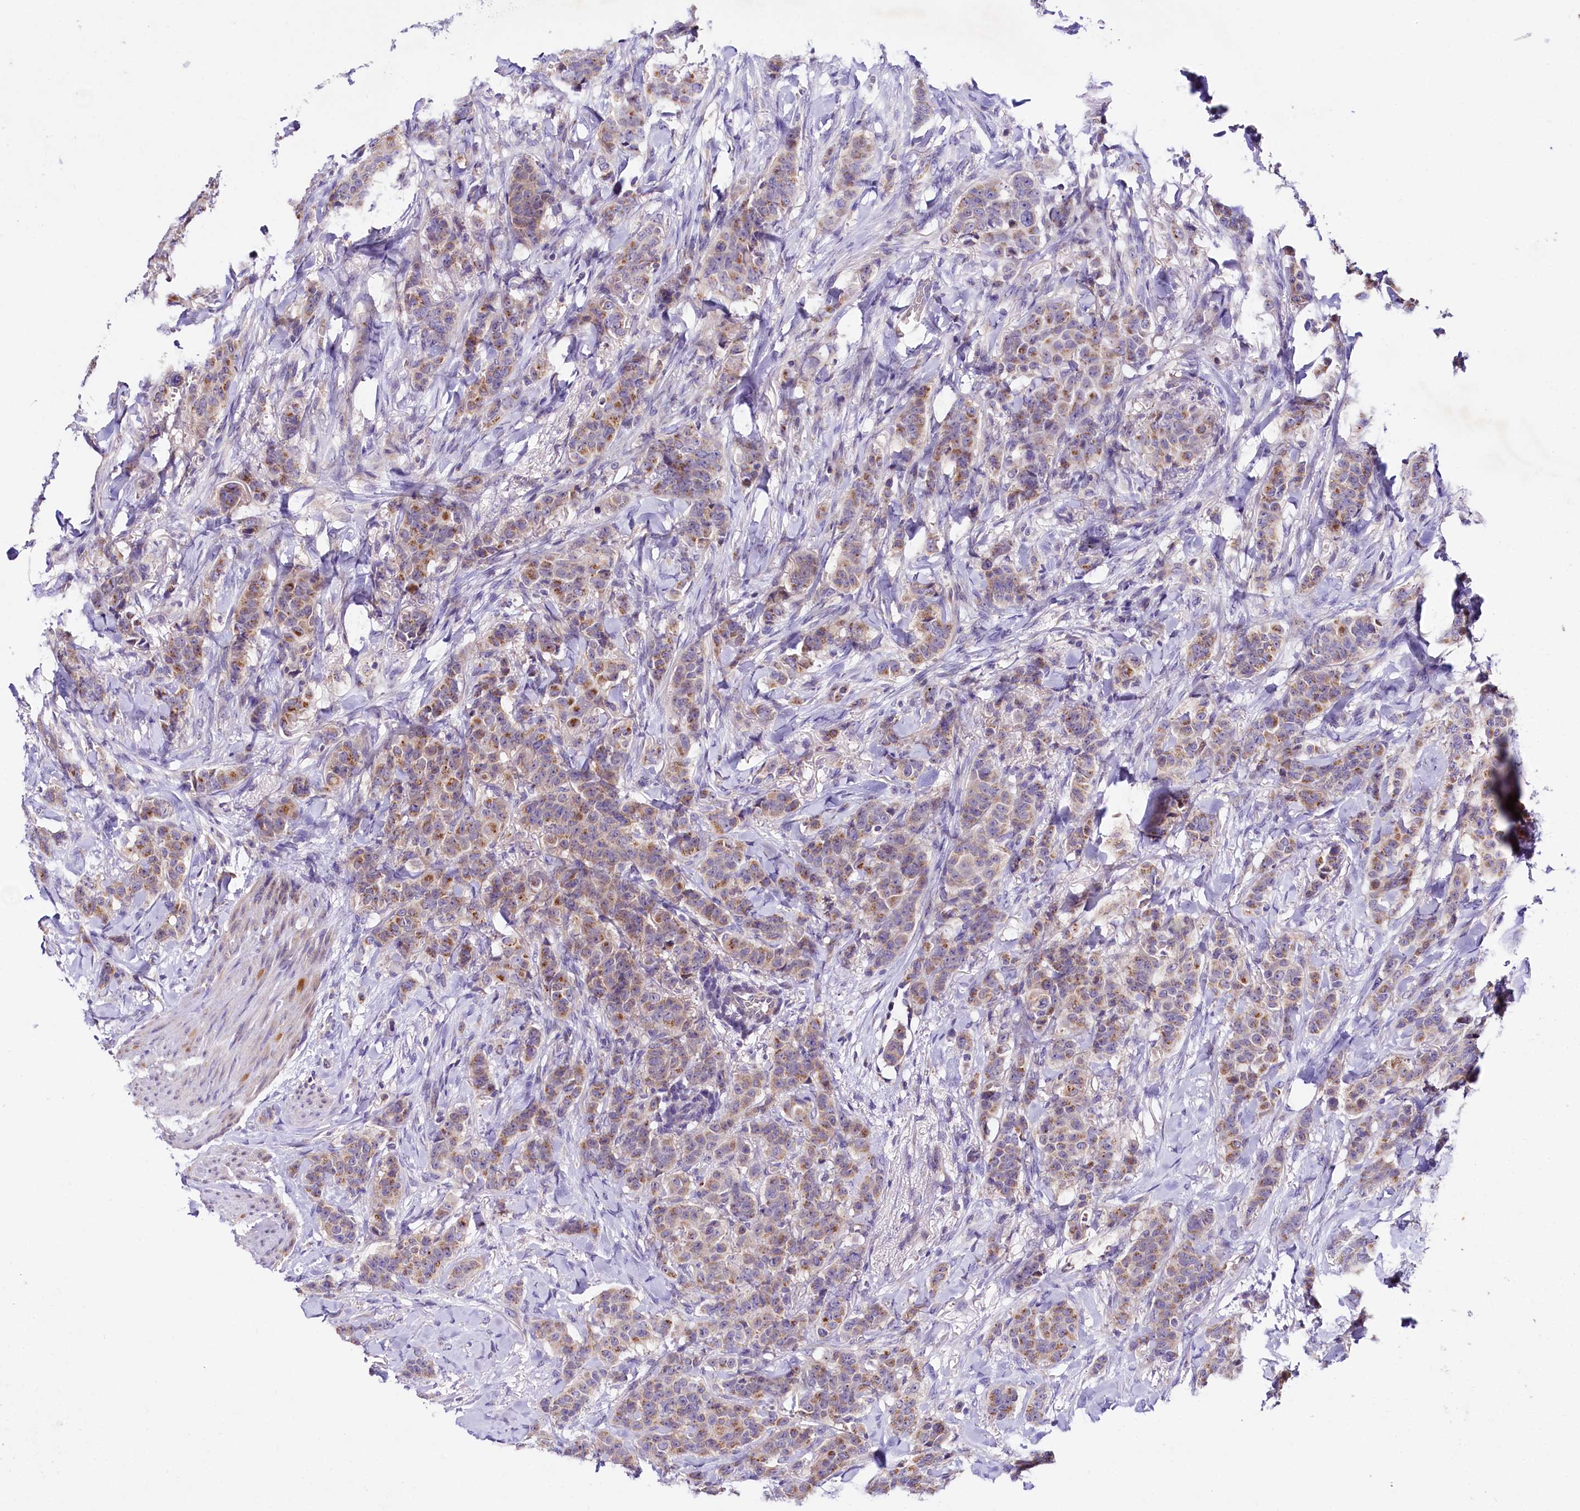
{"staining": {"intensity": "moderate", "quantity": "25%-75%", "location": "cytoplasmic/membranous"}, "tissue": "breast cancer", "cell_type": "Tumor cells", "image_type": "cancer", "snomed": [{"axis": "morphology", "description": "Duct carcinoma"}, {"axis": "topography", "description": "Breast"}], "caption": "Tumor cells reveal medium levels of moderate cytoplasmic/membranous positivity in approximately 25%-75% of cells in breast intraductal carcinoma. The staining is performed using DAB brown chromogen to label protein expression. The nuclei are counter-stained blue using hematoxylin.", "gene": "CEP295", "patient": {"sex": "female", "age": 40}}